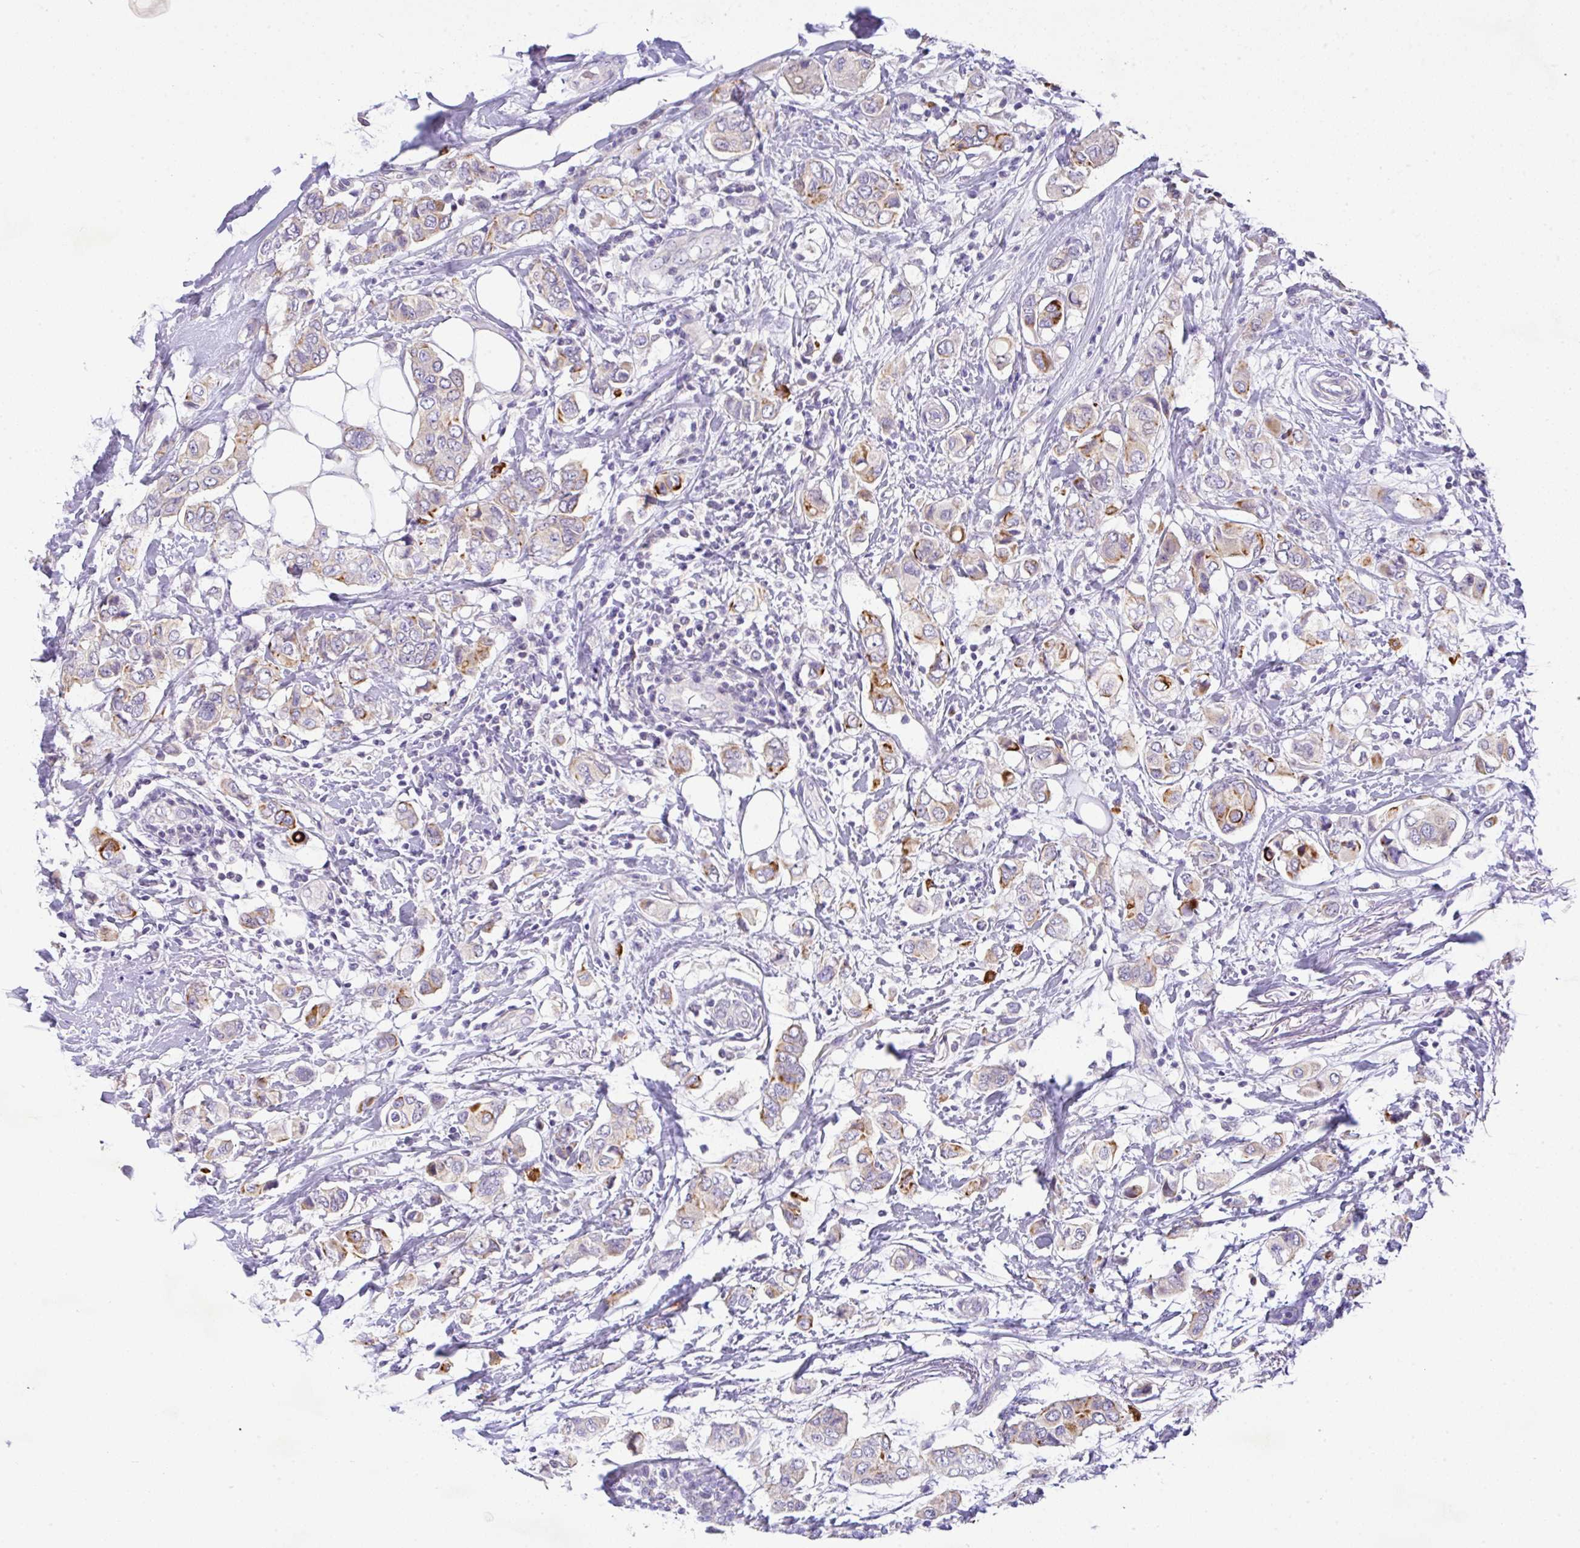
{"staining": {"intensity": "strong", "quantity": "<25%", "location": "cytoplasmic/membranous"}, "tissue": "breast cancer", "cell_type": "Tumor cells", "image_type": "cancer", "snomed": [{"axis": "morphology", "description": "Lobular carcinoma"}, {"axis": "topography", "description": "Breast"}], "caption": "Human breast cancer (lobular carcinoma) stained for a protein (brown) exhibits strong cytoplasmic/membranous positive positivity in approximately <25% of tumor cells.", "gene": "EPN3", "patient": {"sex": "female", "age": 51}}